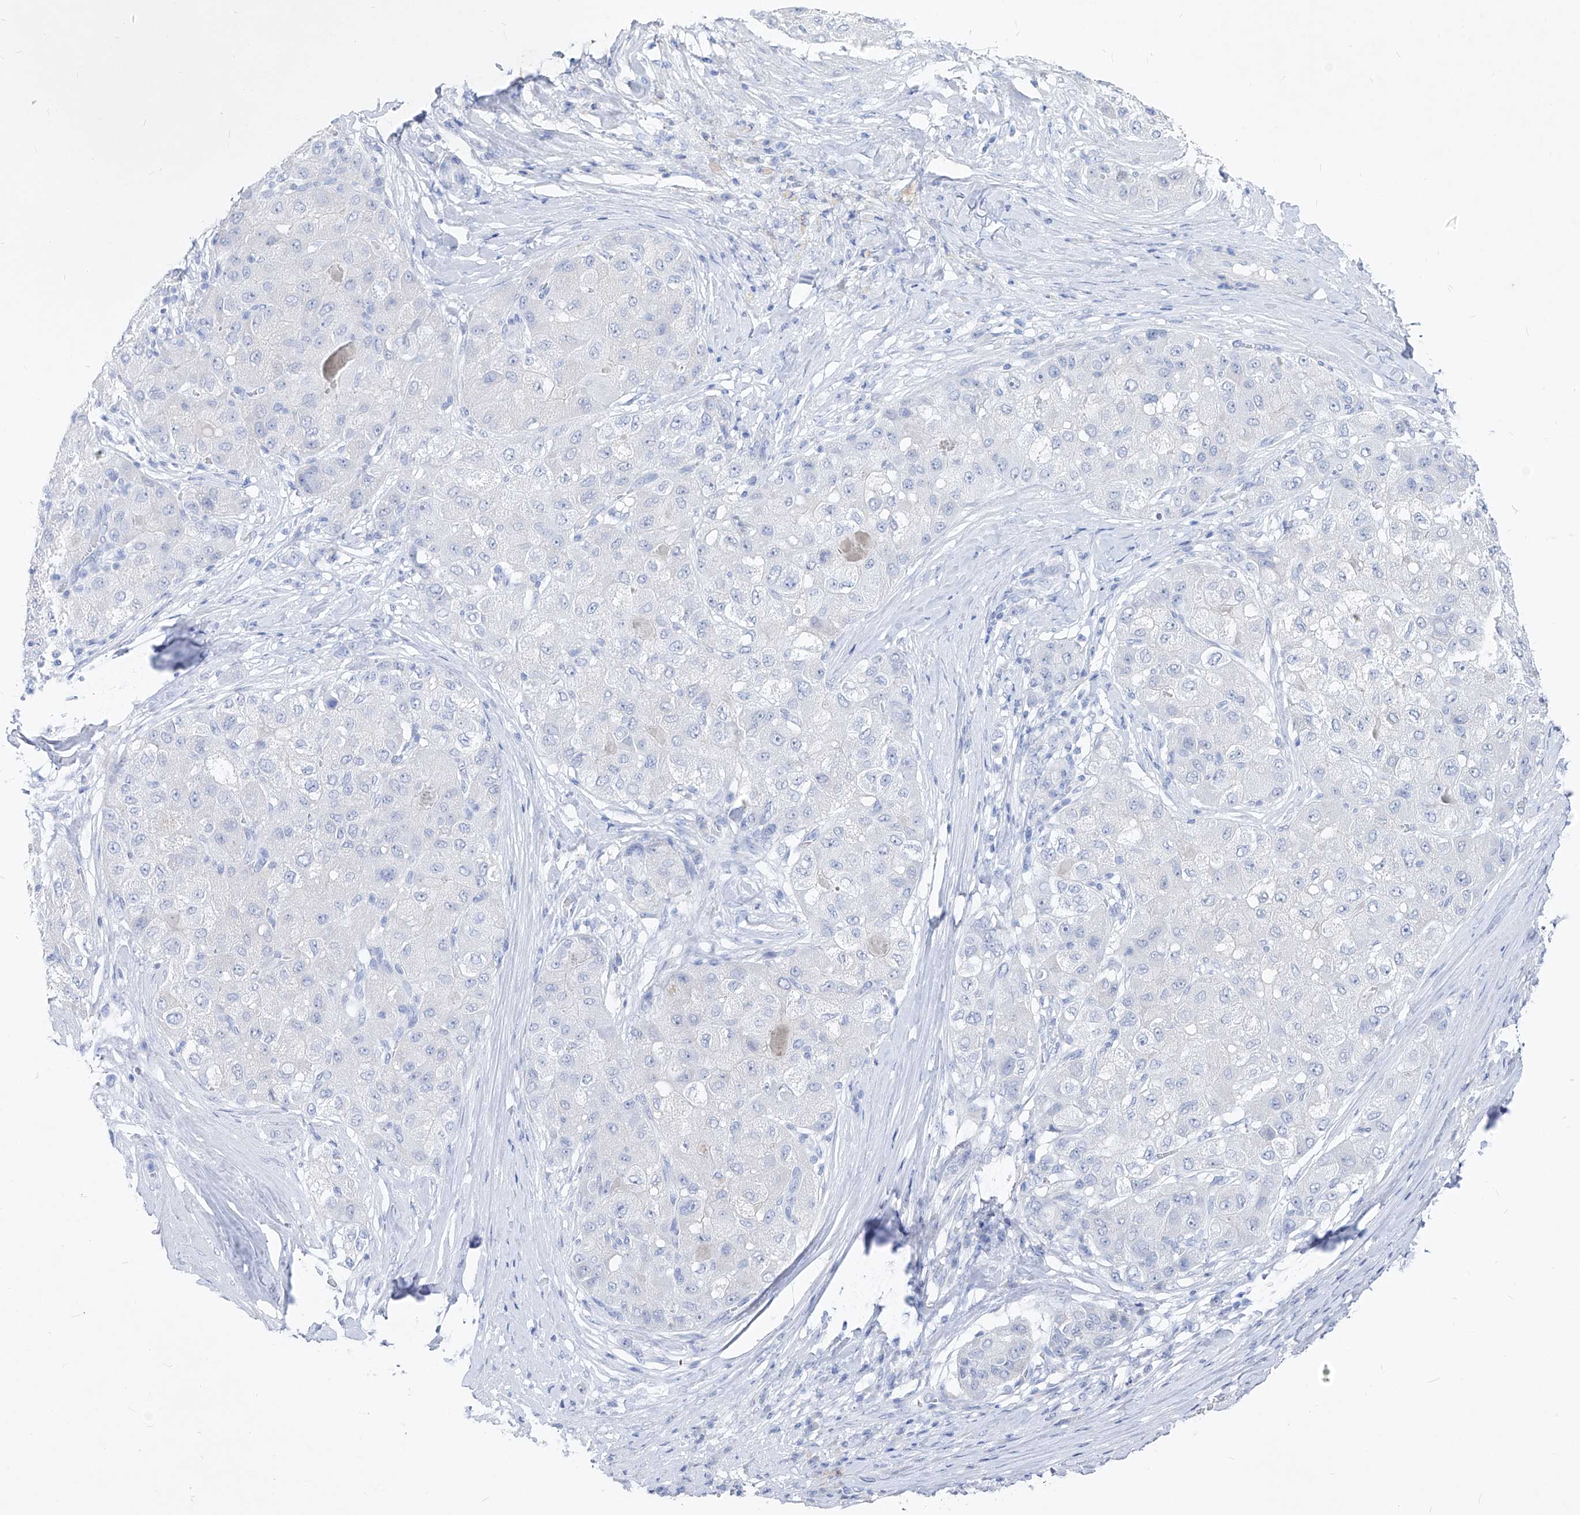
{"staining": {"intensity": "negative", "quantity": "none", "location": "none"}, "tissue": "liver cancer", "cell_type": "Tumor cells", "image_type": "cancer", "snomed": [{"axis": "morphology", "description": "Carcinoma, Hepatocellular, NOS"}, {"axis": "topography", "description": "Liver"}], "caption": "A photomicrograph of human liver cancer (hepatocellular carcinoma) is negative for staining in tumor cells.", "gene": "FRS3", "patient": {"sex": "male", "age": 80}}